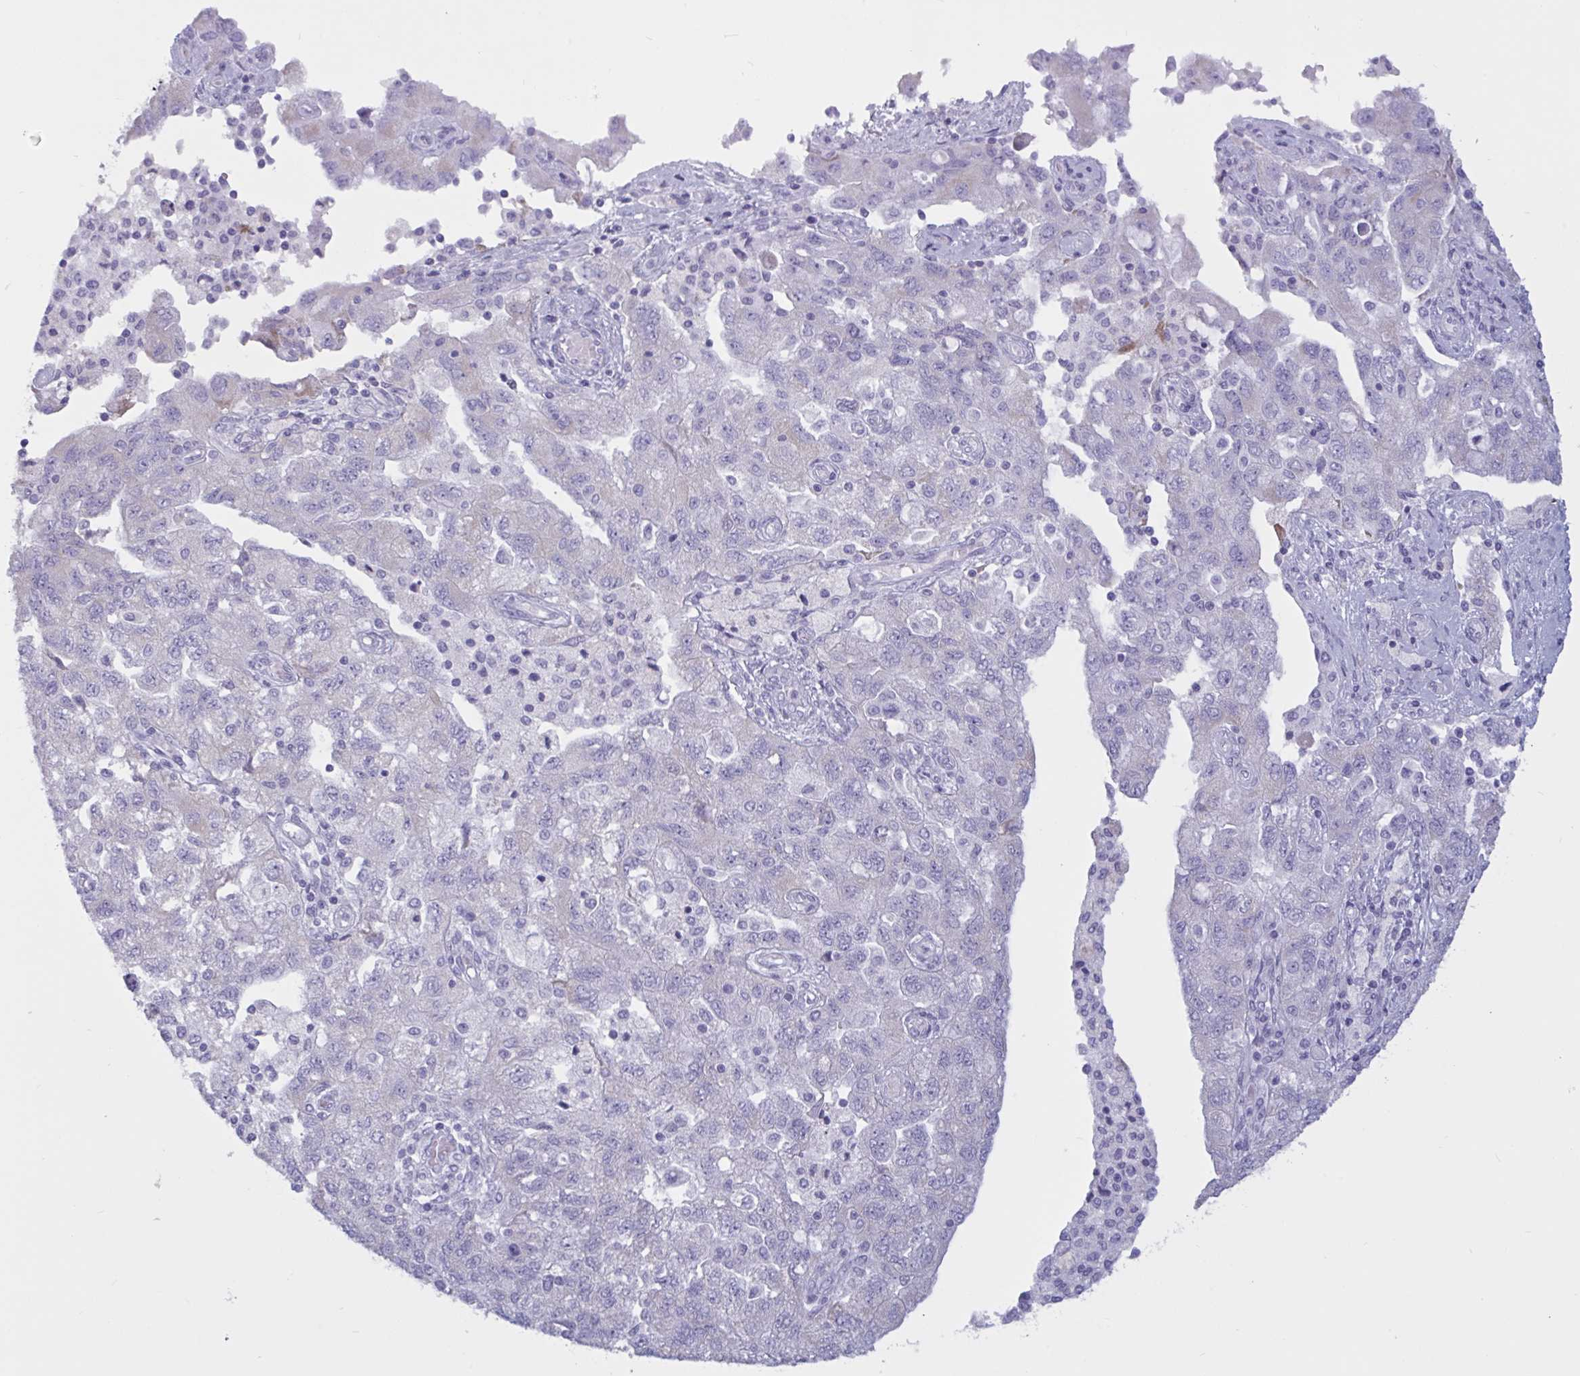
{"staining": {"intensity": "negative", "quantity": "none", "location": "none"}, "tissue": "ovarian cancer", "cell_type": "Tumor cells", "image_type": "cancer", "snomed": [{"axis": "morphology", "description": "Carcinoma, NOS"}, {"axis": "morphology", "description": "Cystadenocarcinoma, serous, NOS"}, {"axis": "topography", "description": "Ovary"}], "caption": "Image shows no significant protein positivity in tumor cells of serous cystadenocarcinoma (ovarian).", "gene": "BBS10", "patient": {"sex": "female", "age": 69}}